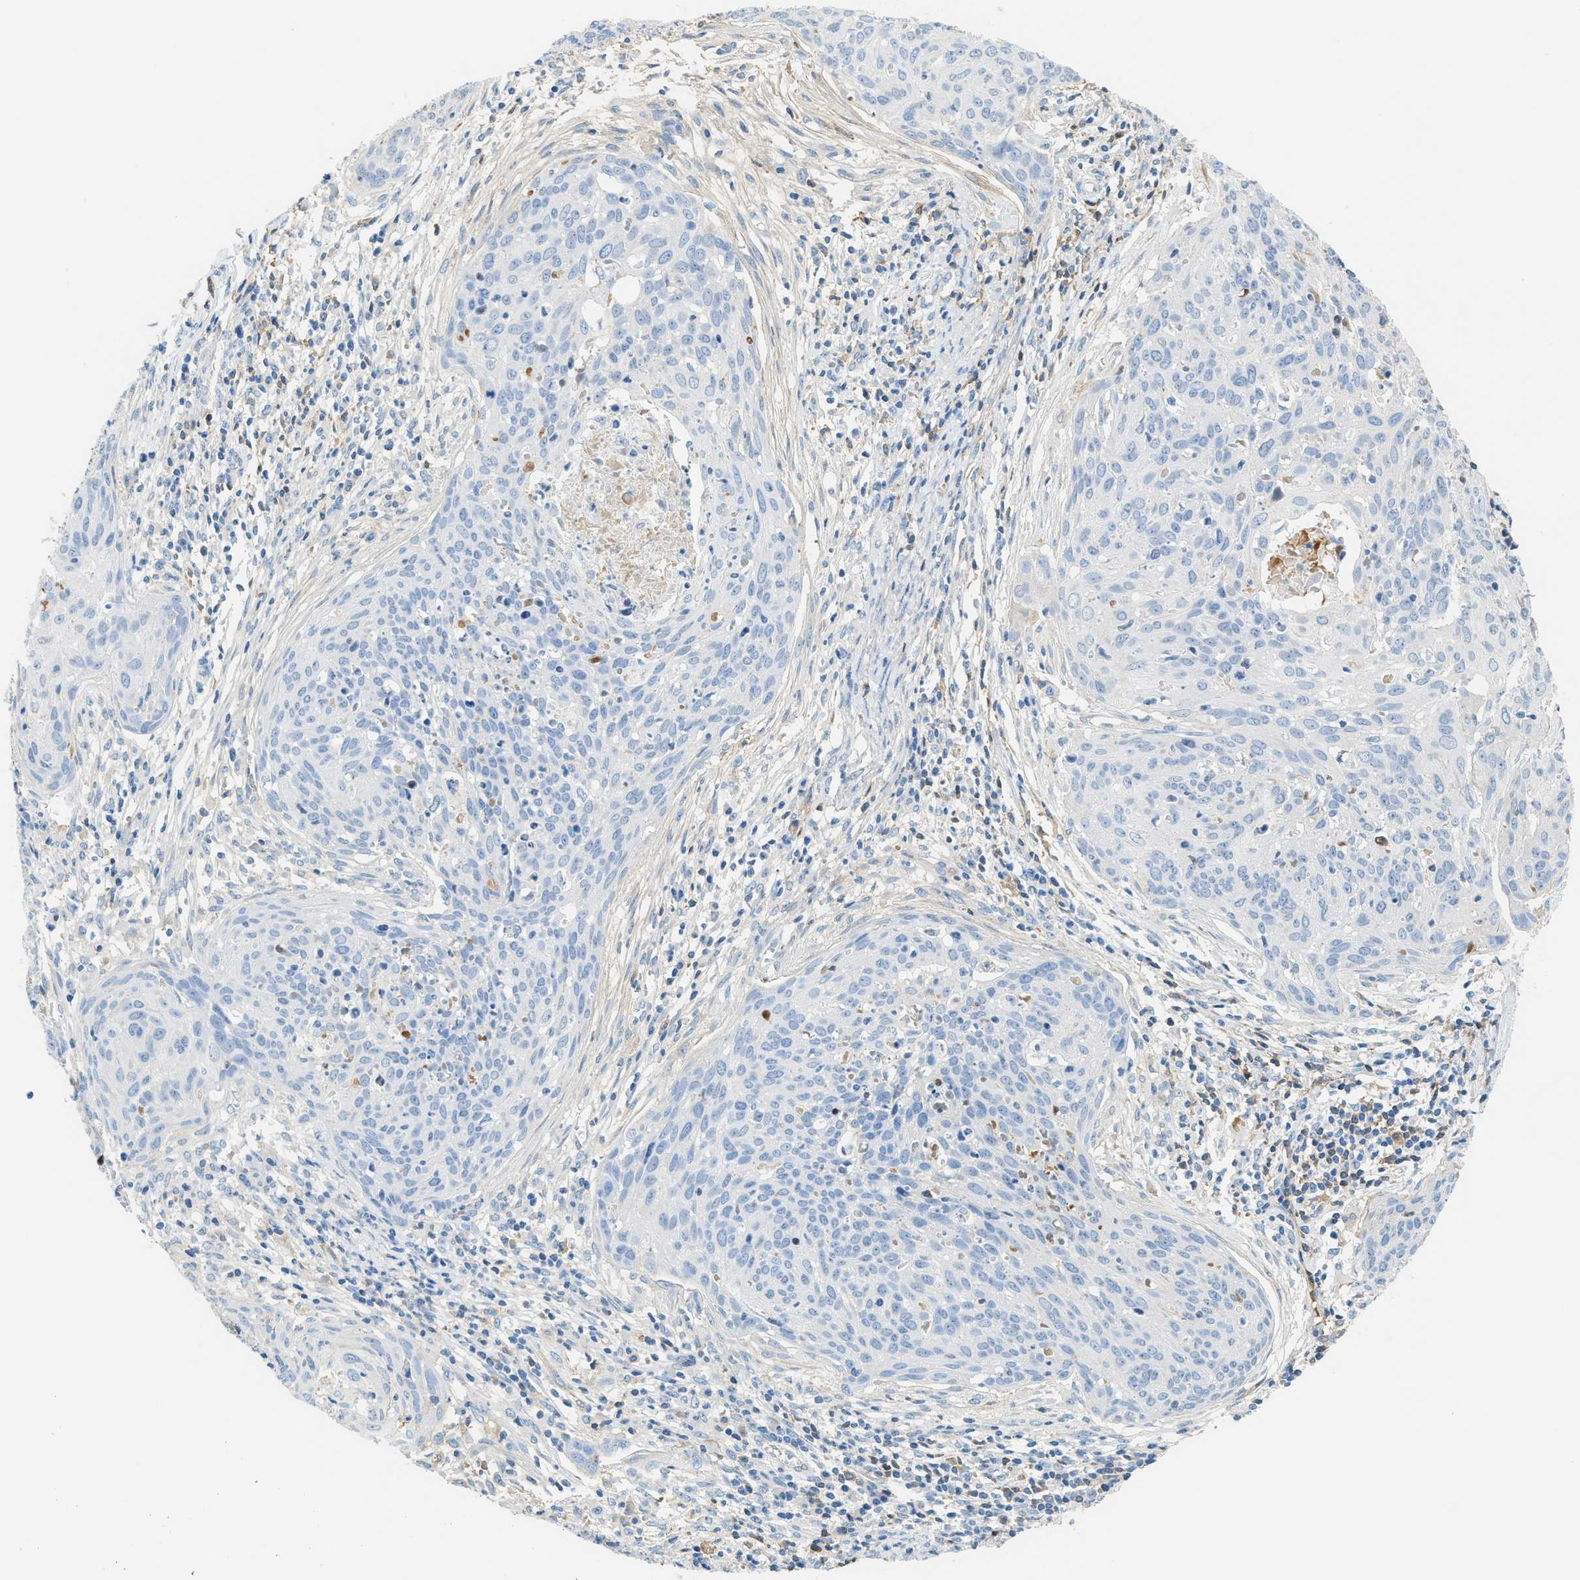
{"staining": {"intensity": "negative", "quantity": "none", "location": "none"}, "tissue": "cervical cancer", "cell_type": "Tumor cells", "image_type": "cancer", "snomed": [{"axis": "morphology", "description": "Squamous cell carcinoma, NOS"}, {"axis": "topography", "description": "Cervix"}], "caption": "Histopathology image shows no protein expression in tumor cells of cervical cancer (squamous cell carcinoma) tissue.", "gene": "CFI", "patient": {"sex": "female", "age": 38}}